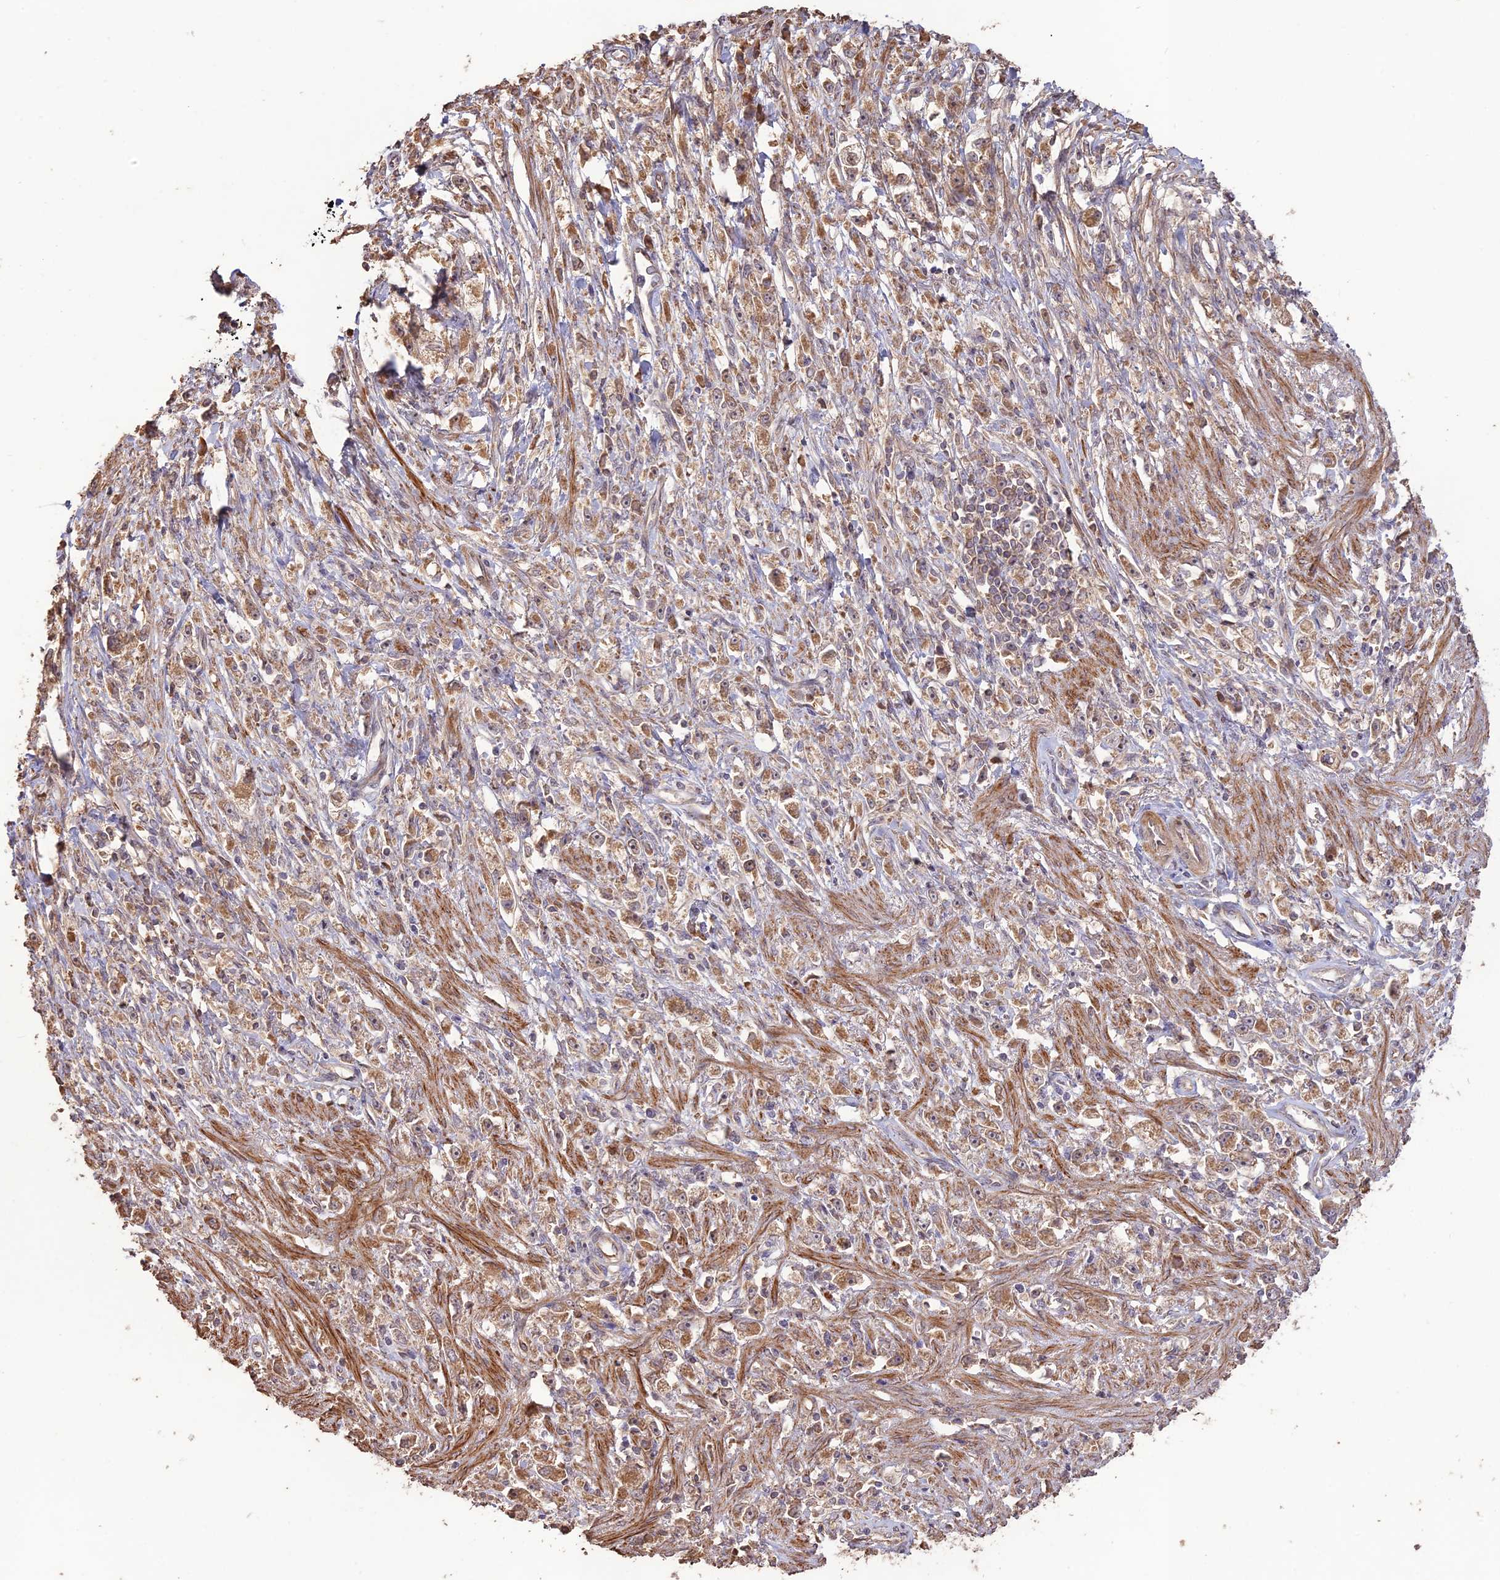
{"staining": {"intensity": "moderate", "quantity": ">75%", "location": "cytoplasmic/membranous"}, "tissue": "stomach cancer", "cell_type": "Tumor cells", "image_type": "cancer", "snomed": [{"axis": "morphology", "description": "Adenocarcinoma, NOS"}, {"axis": "topography", "description": "Stomach"}], "caption": "The histopathology image demonstrates staining of stomach cancer, revealing moderate cytoplasmic/membranous protein expression (brown color) within tumor cells.", "gene": "LAYN", "patient": {"sex": "female", "age": 59}}